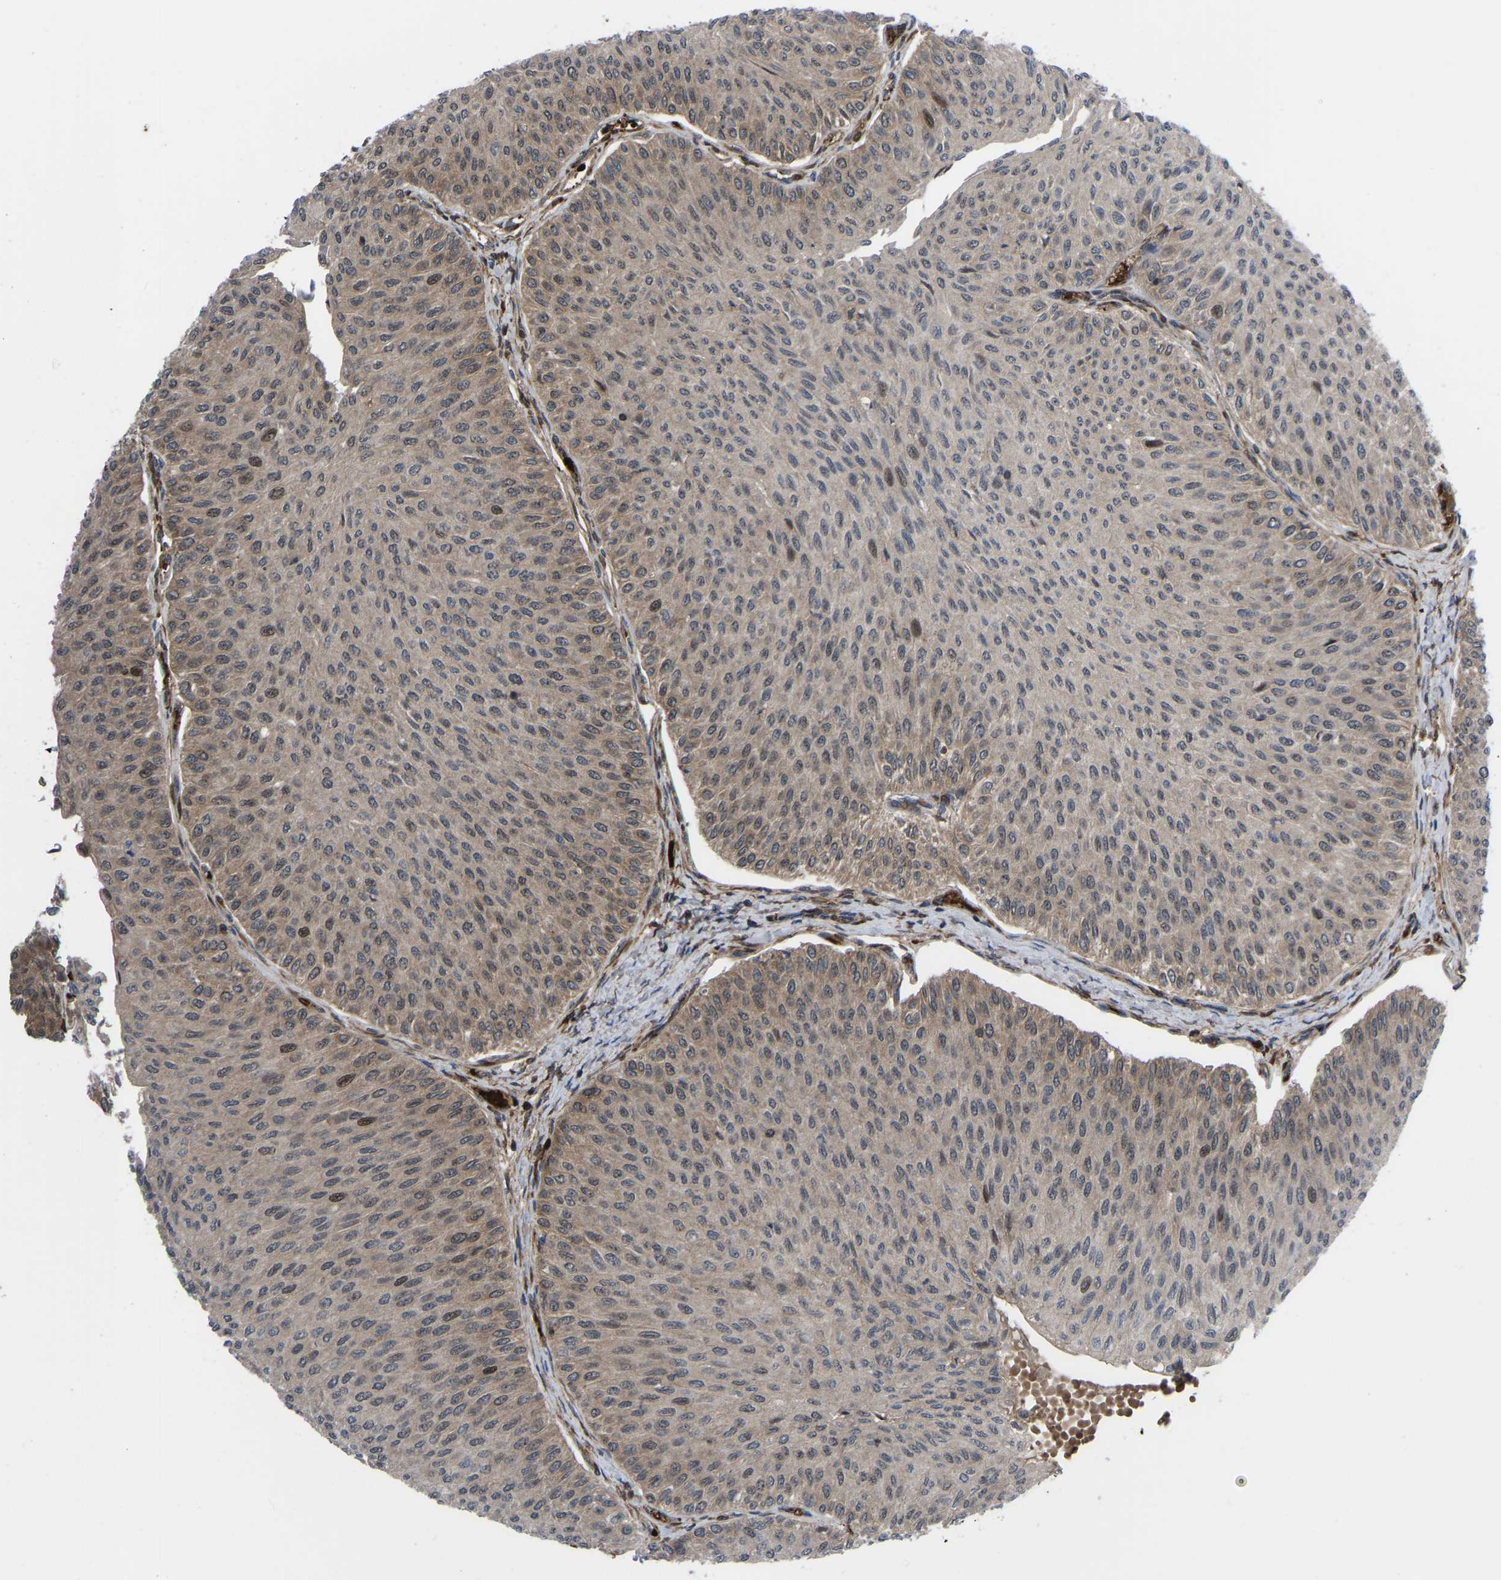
{"staining": {"intensity": "moderate", "quantity": ">75%", "location": "cytoplasmic/membranous,nuclear"}, "tissue": "urothelial cancer", "cell_type": "Tumor cells", "image_type": "cancer", "snomed": [{"axis": "morphology", "description": "Urothelial carcinoma, Low grade"}, {"axis": "topography", "description": "Urinary bladder"}], "caption": "Immunohistochemistry (DAB (3,3'-diaminobenzidine)) staining of human low-grade urothelial carcinoma shows moderate cytoplasmic/membranous and nuclear protein expression in about >75% of tumor cells. (Brightfield microscopy of DAB IHC at high magnification).", "gene": "CYP7B1", "patient": {"sex": "male", "age": 78}}